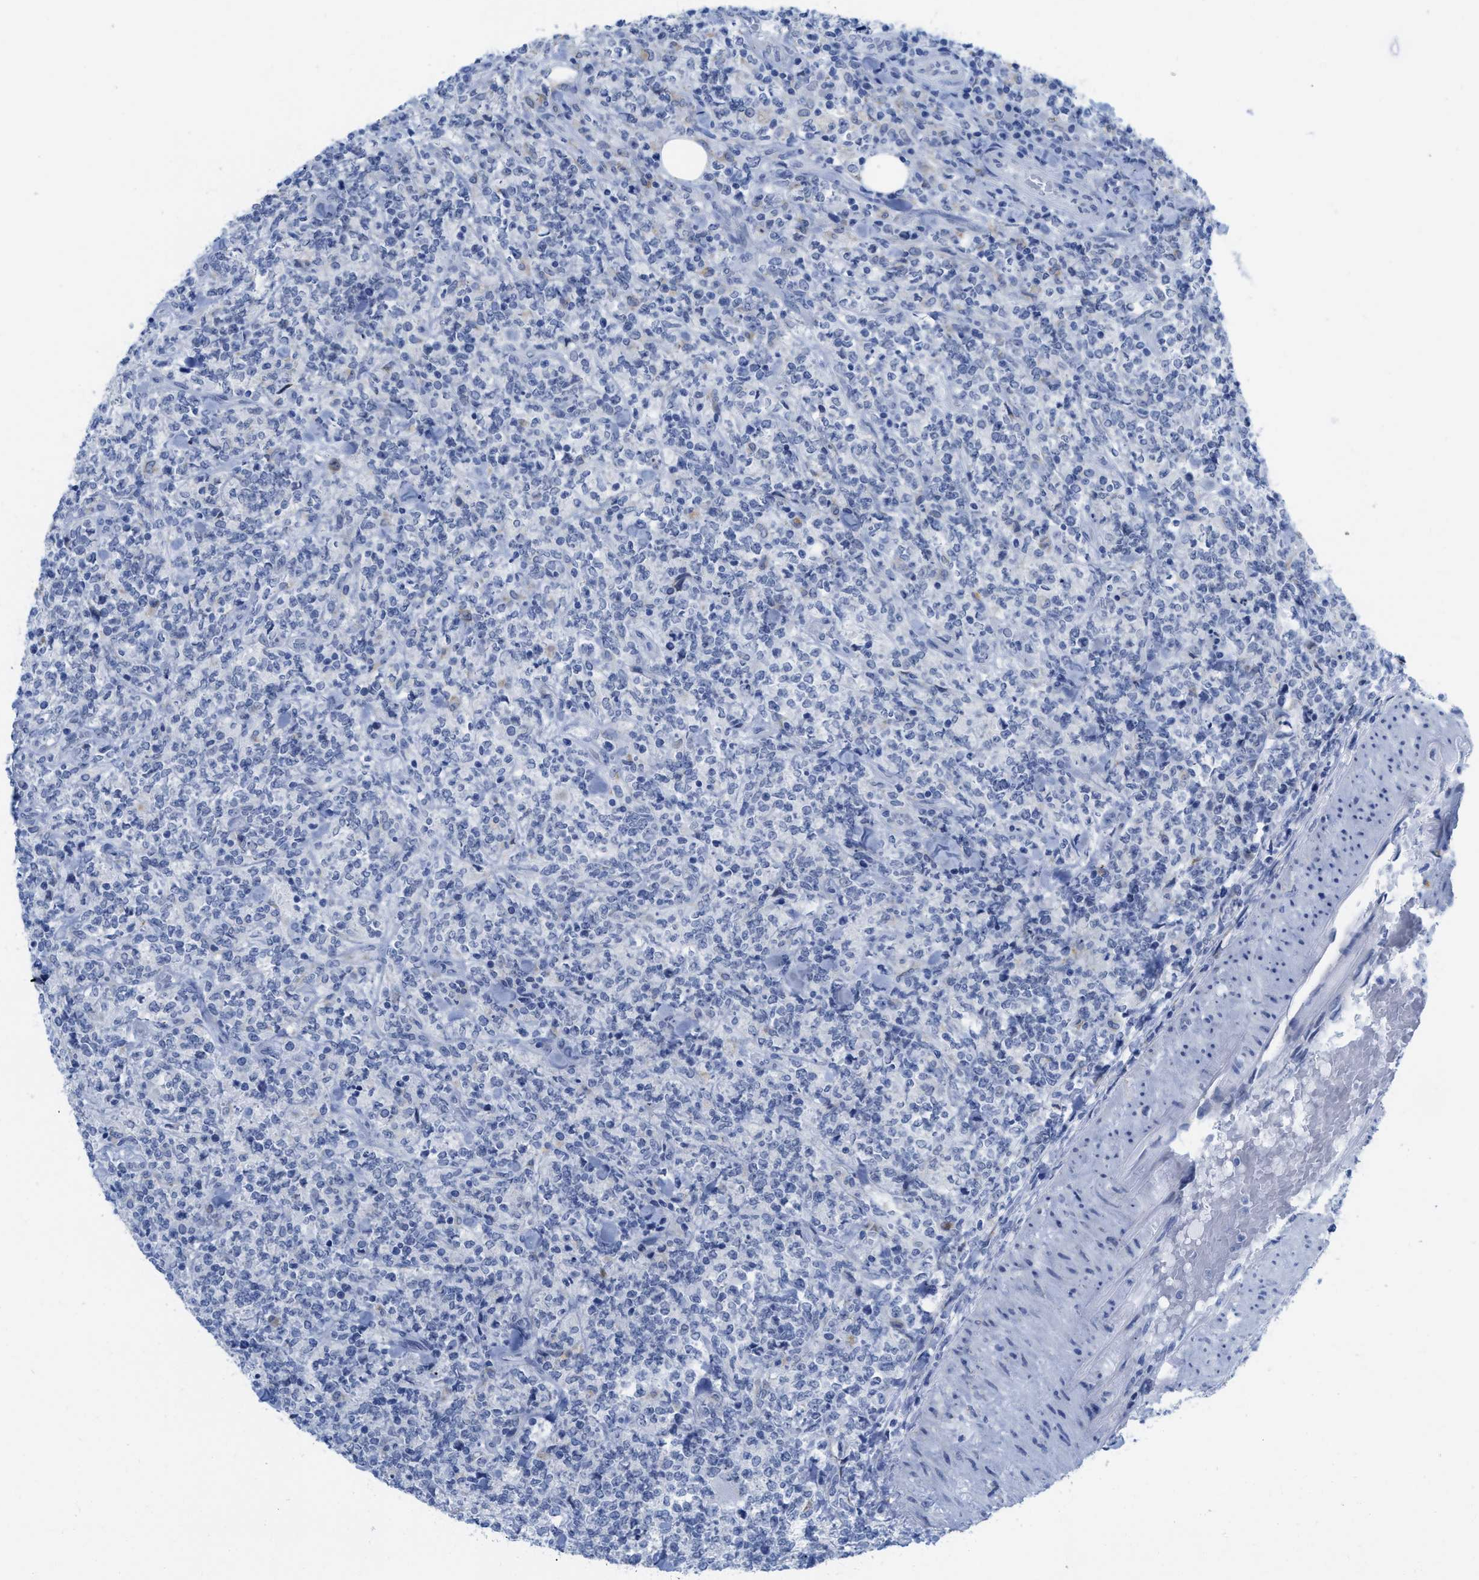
{"staining": {"intensity": "negative", "quantity": "none", "location": "none"}, "tissue": "lymphoma", "cell_type": "Tumor cells", "image_type": "cancer", "snomed": [{"axis": "morphology", "description": "Malignant lymphoma, non-Hodgkin's type, High grade"}, {"axis": "topography", "description": "Soft tissue"}], "caption": "High-grade malignant lymphoma, non-Hodgkin's type stained for a protein using immunohistochemistry (IHC) demonstrates no staining tumor cells.", "gene": "WDR4", "patient": {"sex": "male", "age": 18}}